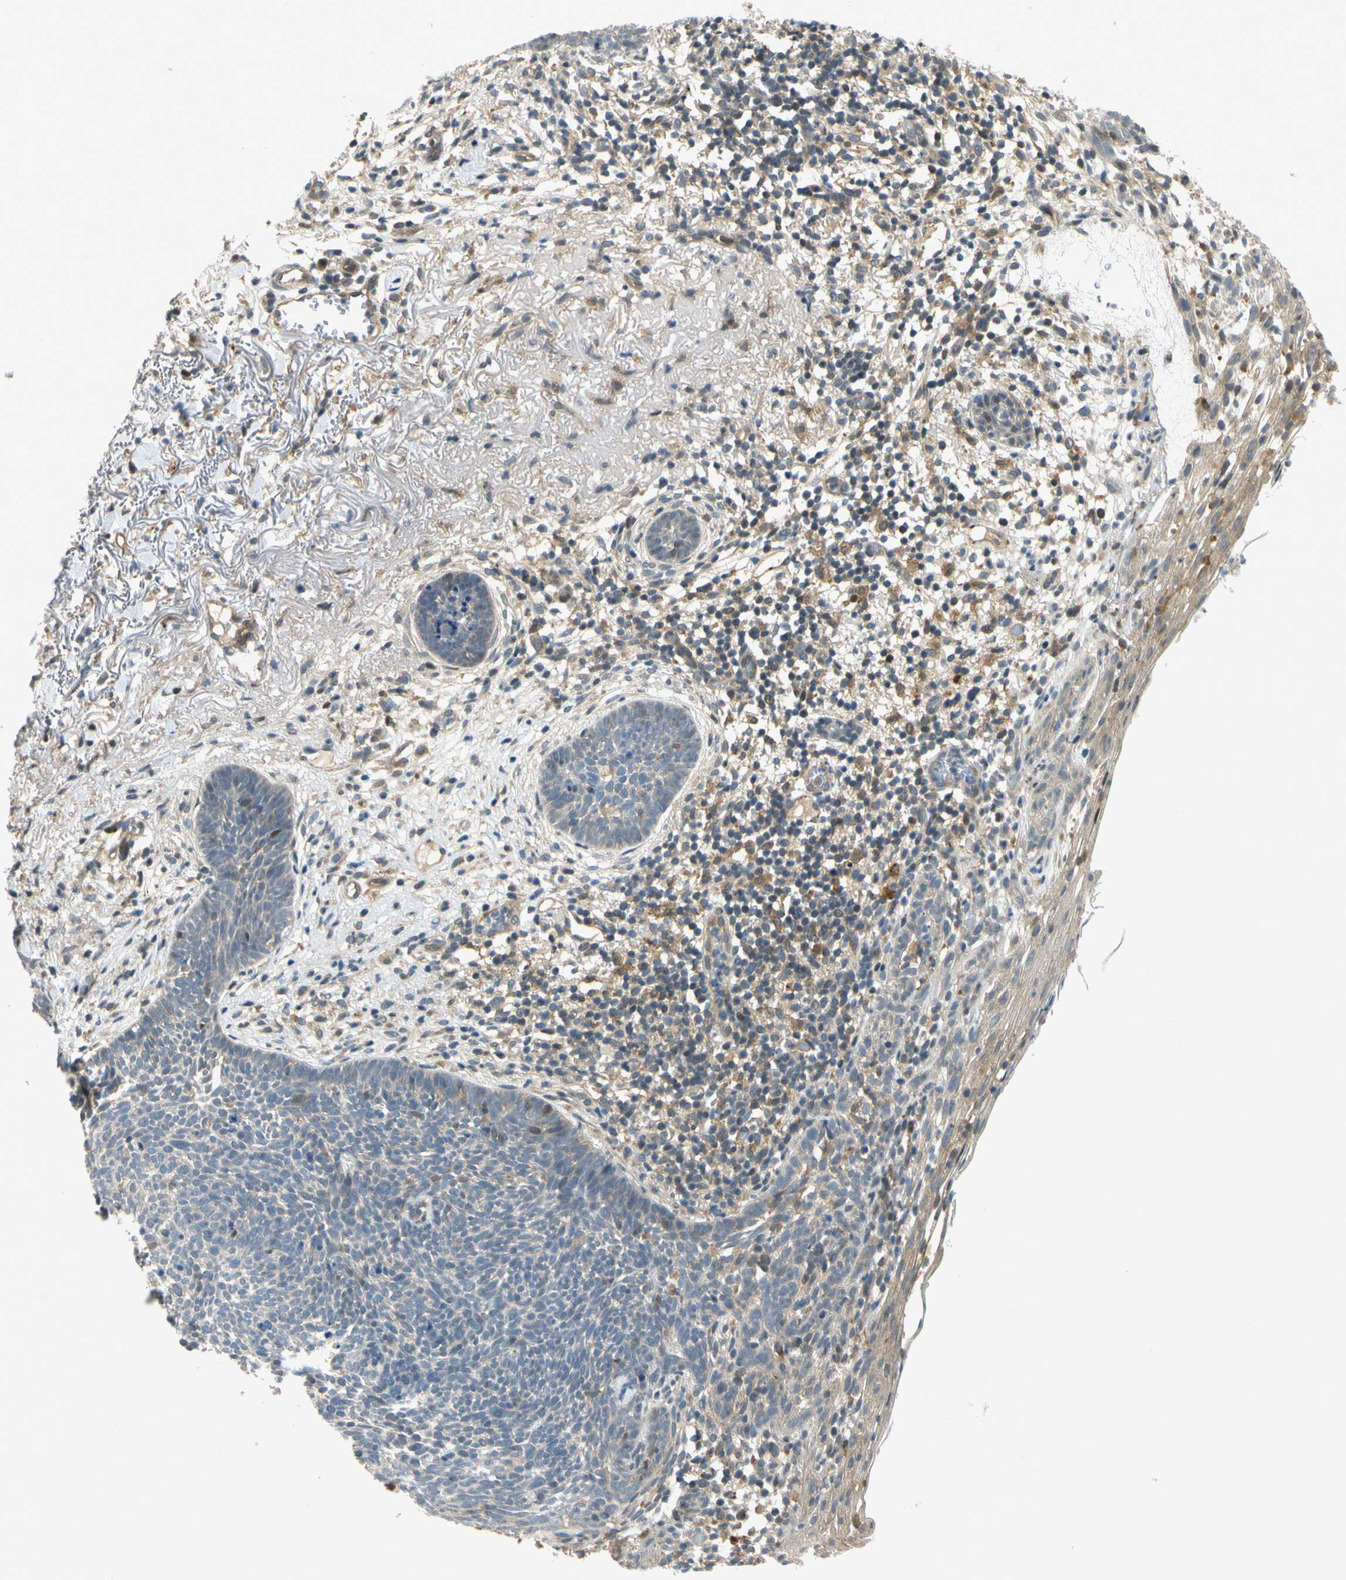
{"staining": {"intensity": "weak", "quantity": "<25%", "location": "cytoplasmic/membranous"}, "tissue": "skin cancer", "cell_type": "Tumor cells", "image_type": "cancer", "snomed": [{"axis": "morphology", "description": "Basal cell carcinoma"}, {"axis": "topography", "description": "Skin"}], "caption": "A high-resolution micrograph shows immunohistochemistry staining of skin cancer, which shows no significant positivity in tumor cells.", "gene": "GATD1", "patient": {"sex": "female", "age": 70}}